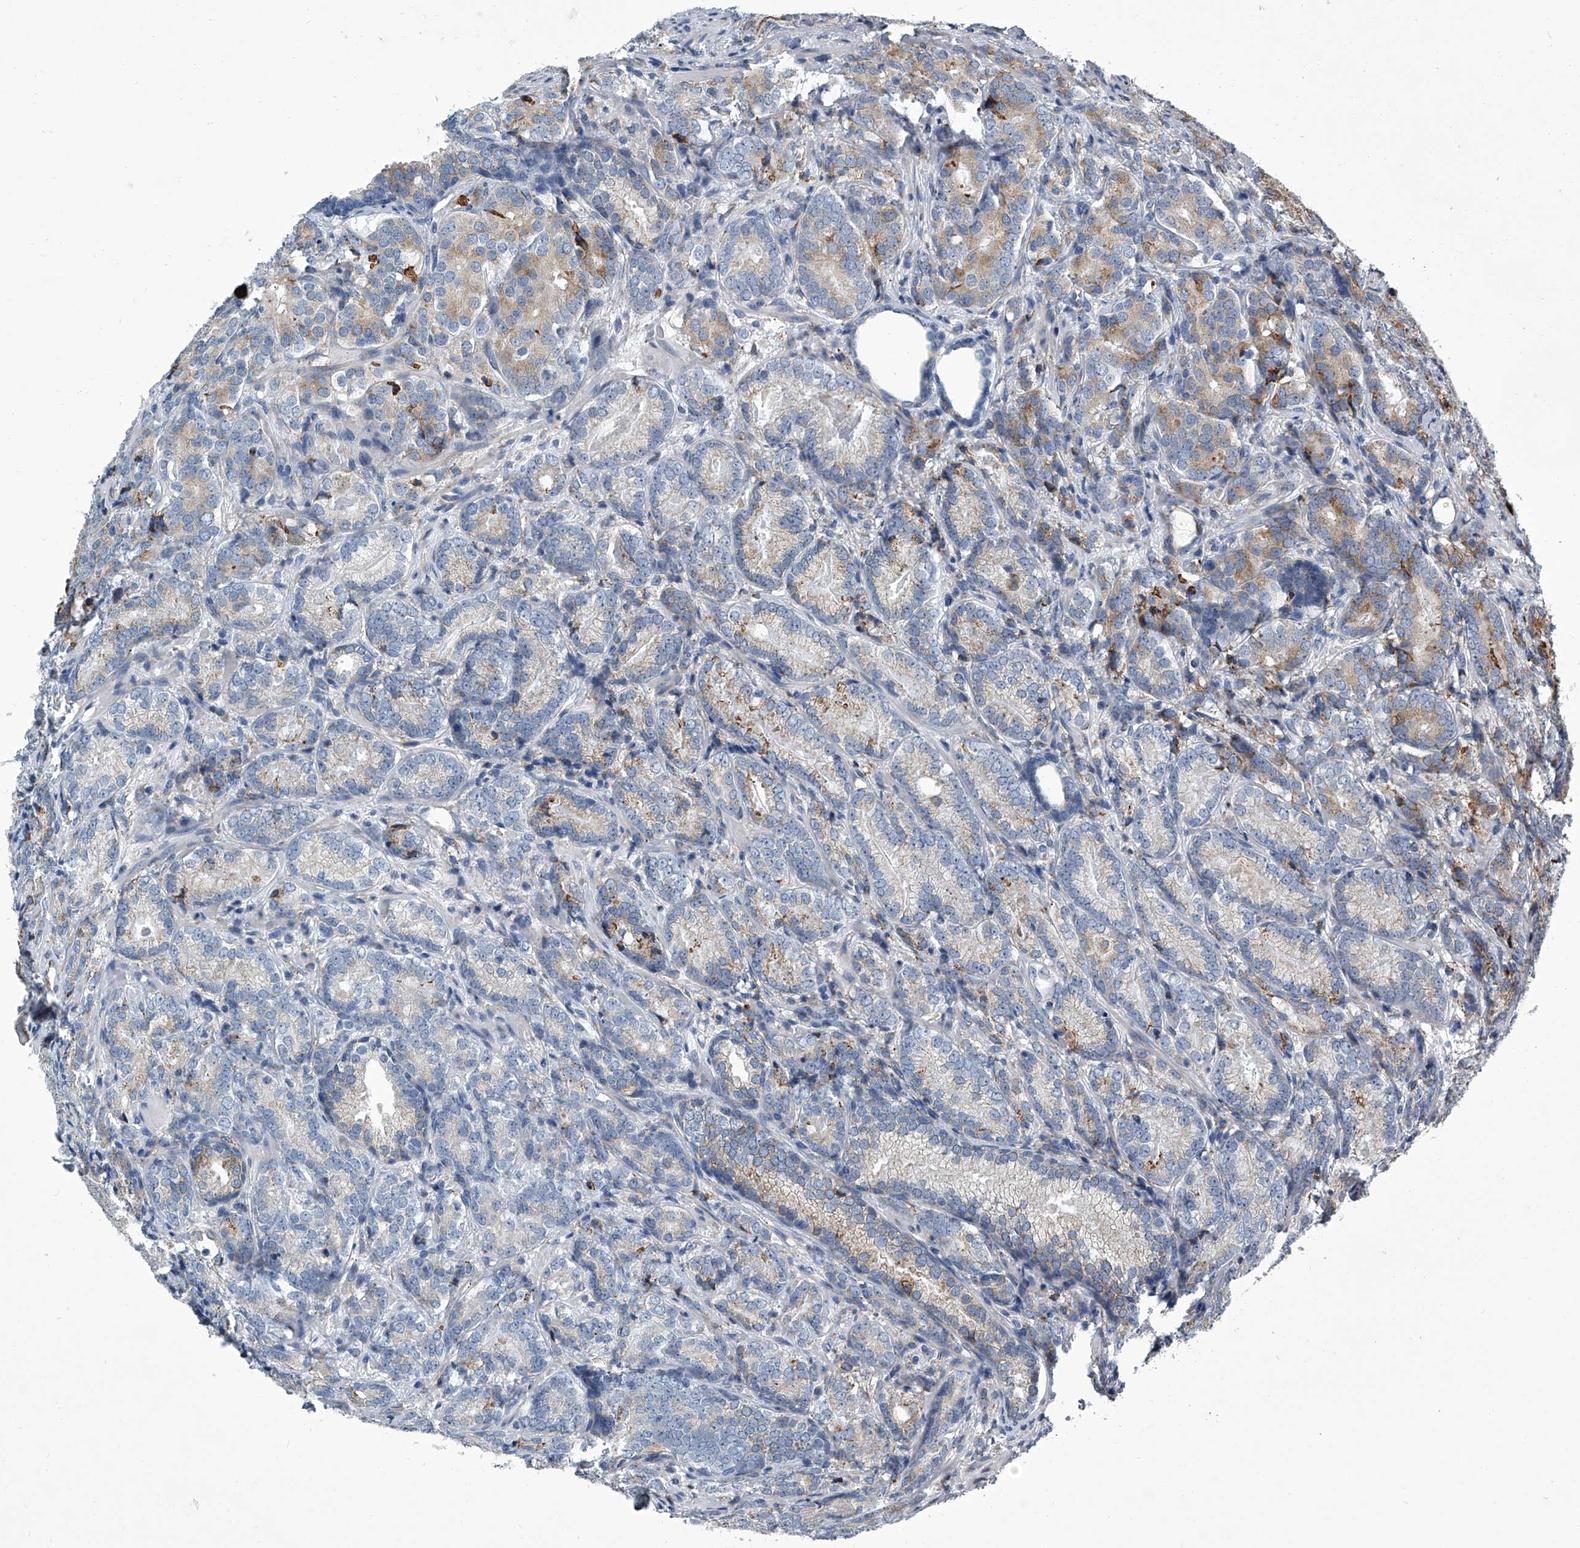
{"staining": {"intensity": "moderate", "quantity": "<25%", "location": "cytoplasmic/membranous"}, "tissue": "prostate cancer", "cell_type": "Tumor cells", "image_type": "cancer", "snomed": [{"axis": "morphology", "description": "Adenocarcinoma, High grade"}, {"axis": "topography", "description": "Prostate"}], "caption": "Prostate cancer (high-grade adenocarcinoma) stained with a brown dye displays moderate cytoplasmic/membranous positive expression in about <25% of tumor cells.", "gene": "TMEM63C", "patient": {"sex": "male", "age": 66}}